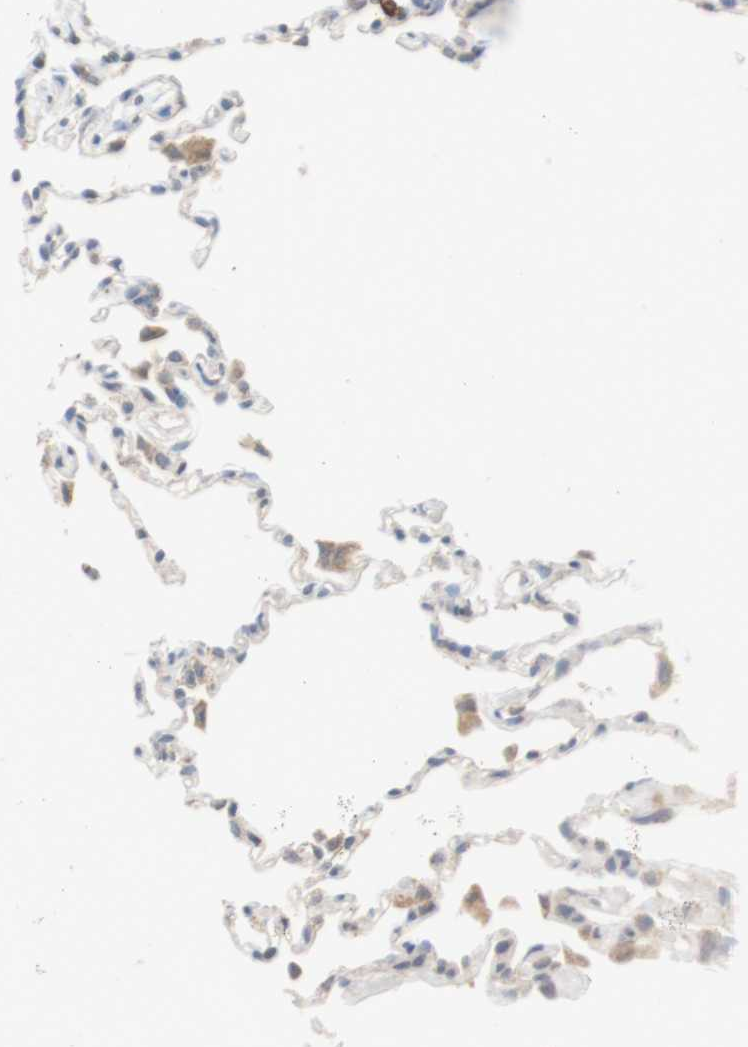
{"staining": {"intensity": "moderate", "quantity": "<25%", "location": "cytoplasmic/membranous"}, "tissue": "lung", "cell_type": "Alveolar cells", "image_type": "normal", "snomed": [{"axis": "morphology", "description": "Normal tissue, NOS"}, {"axis": "topography", "description": "Lung"}], "caption": "Immunohistochemical staining of normal lung exhibits low levels of moderate cytoplasmic/membranous expression in about <25% of alveolar cells.", "gene": "PTGIS", "patient": {"sex": "female", "age": 49}}